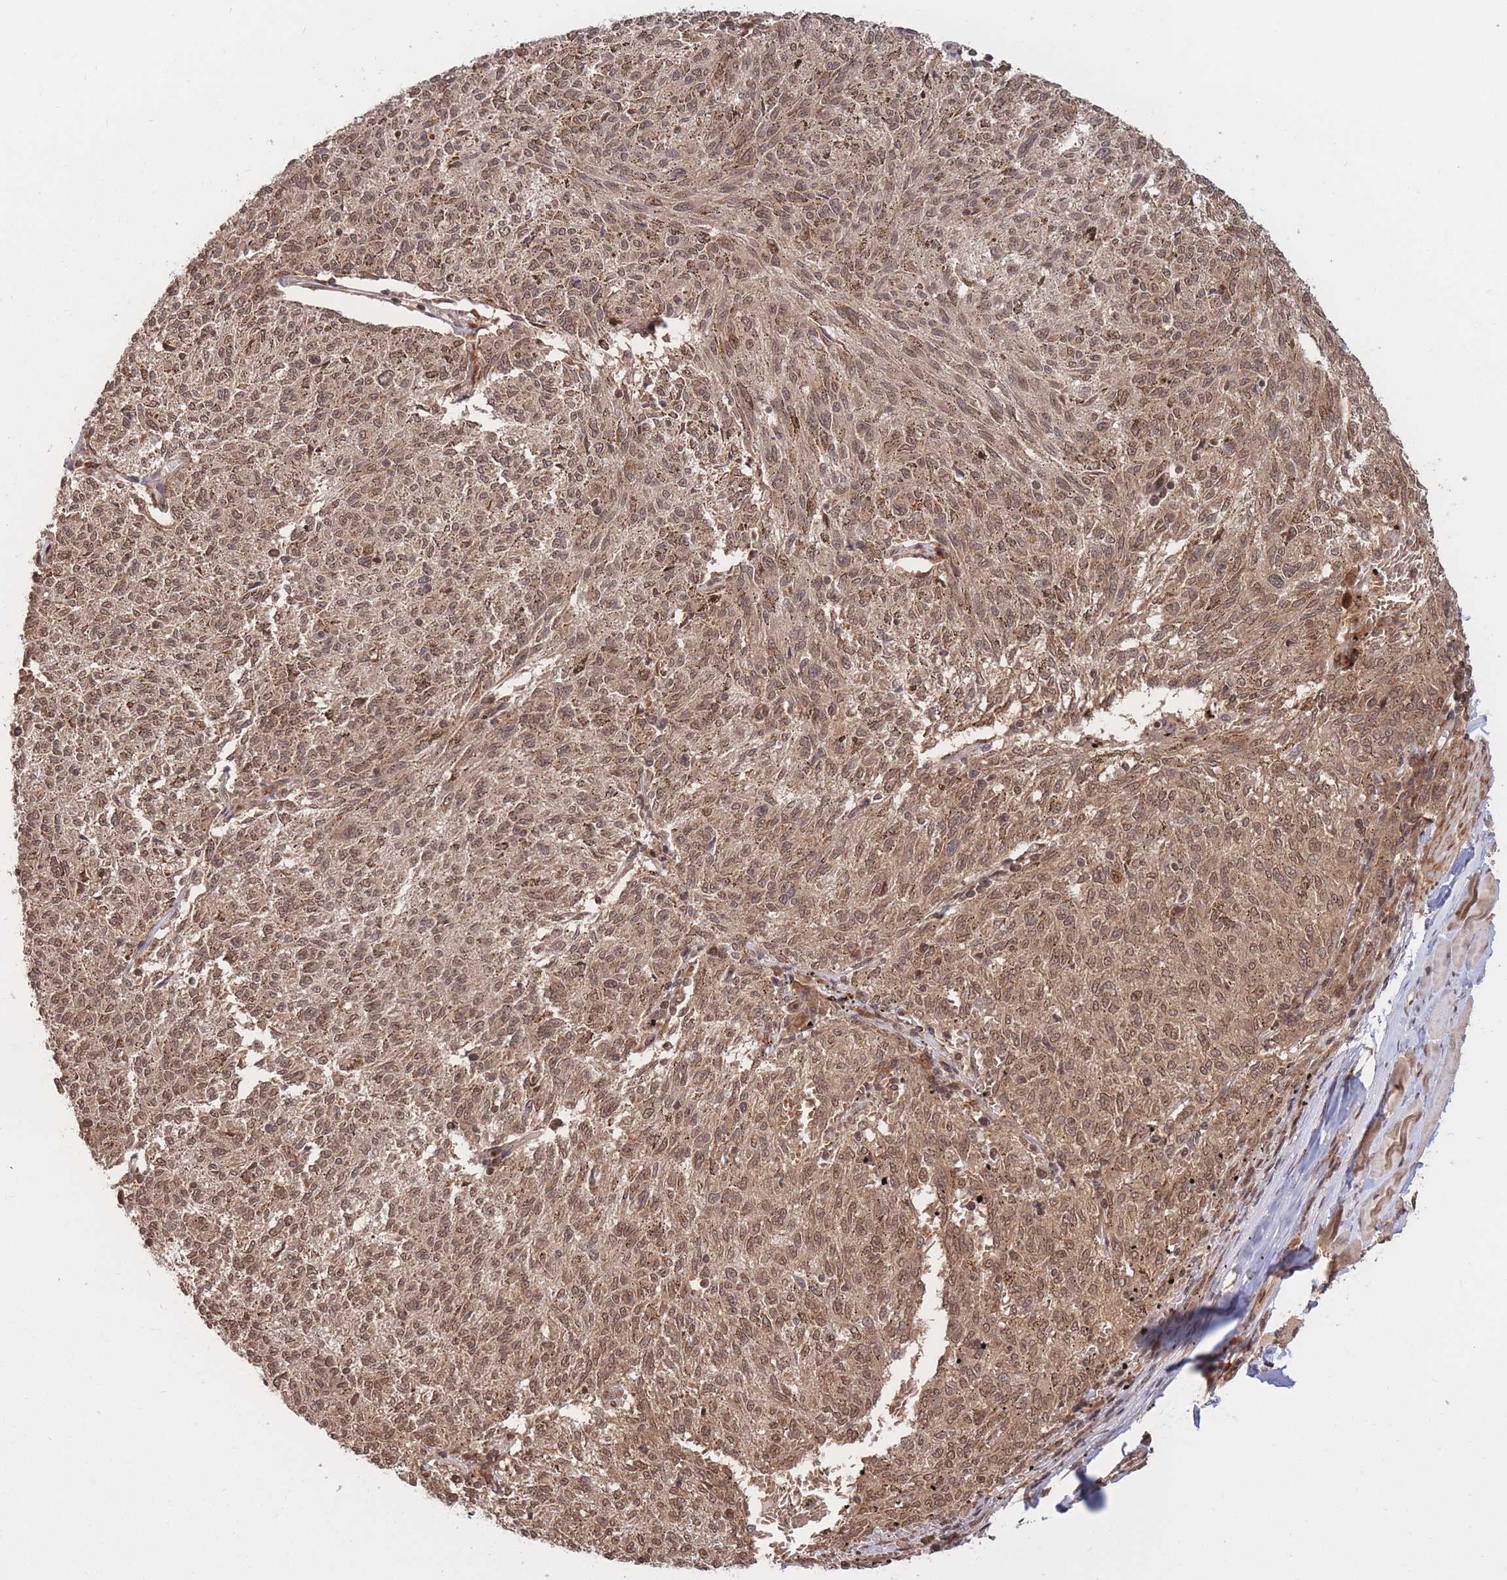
{"staining": {"intensity": "moderate", "quantity": ">75%", "location": "cytoplasmic/membranous,nuclear"}, "tissue": "melanoma", "cell_type": "Tumor cells", "image_type": "cancer", "snomed": [{"axis": "morphology", "description": "Malignant melanoma, NOS"}, {"axis": "topography", "description": "Skin"}], "caption": "Protein expression analysis of human malignant melanoma reveals moderate cytoplasmic/membranous and nuclear expression in approximately >75% of tumor cells.", "gene": "SRA1", "patient": {"sex": "female", "age": 72}}